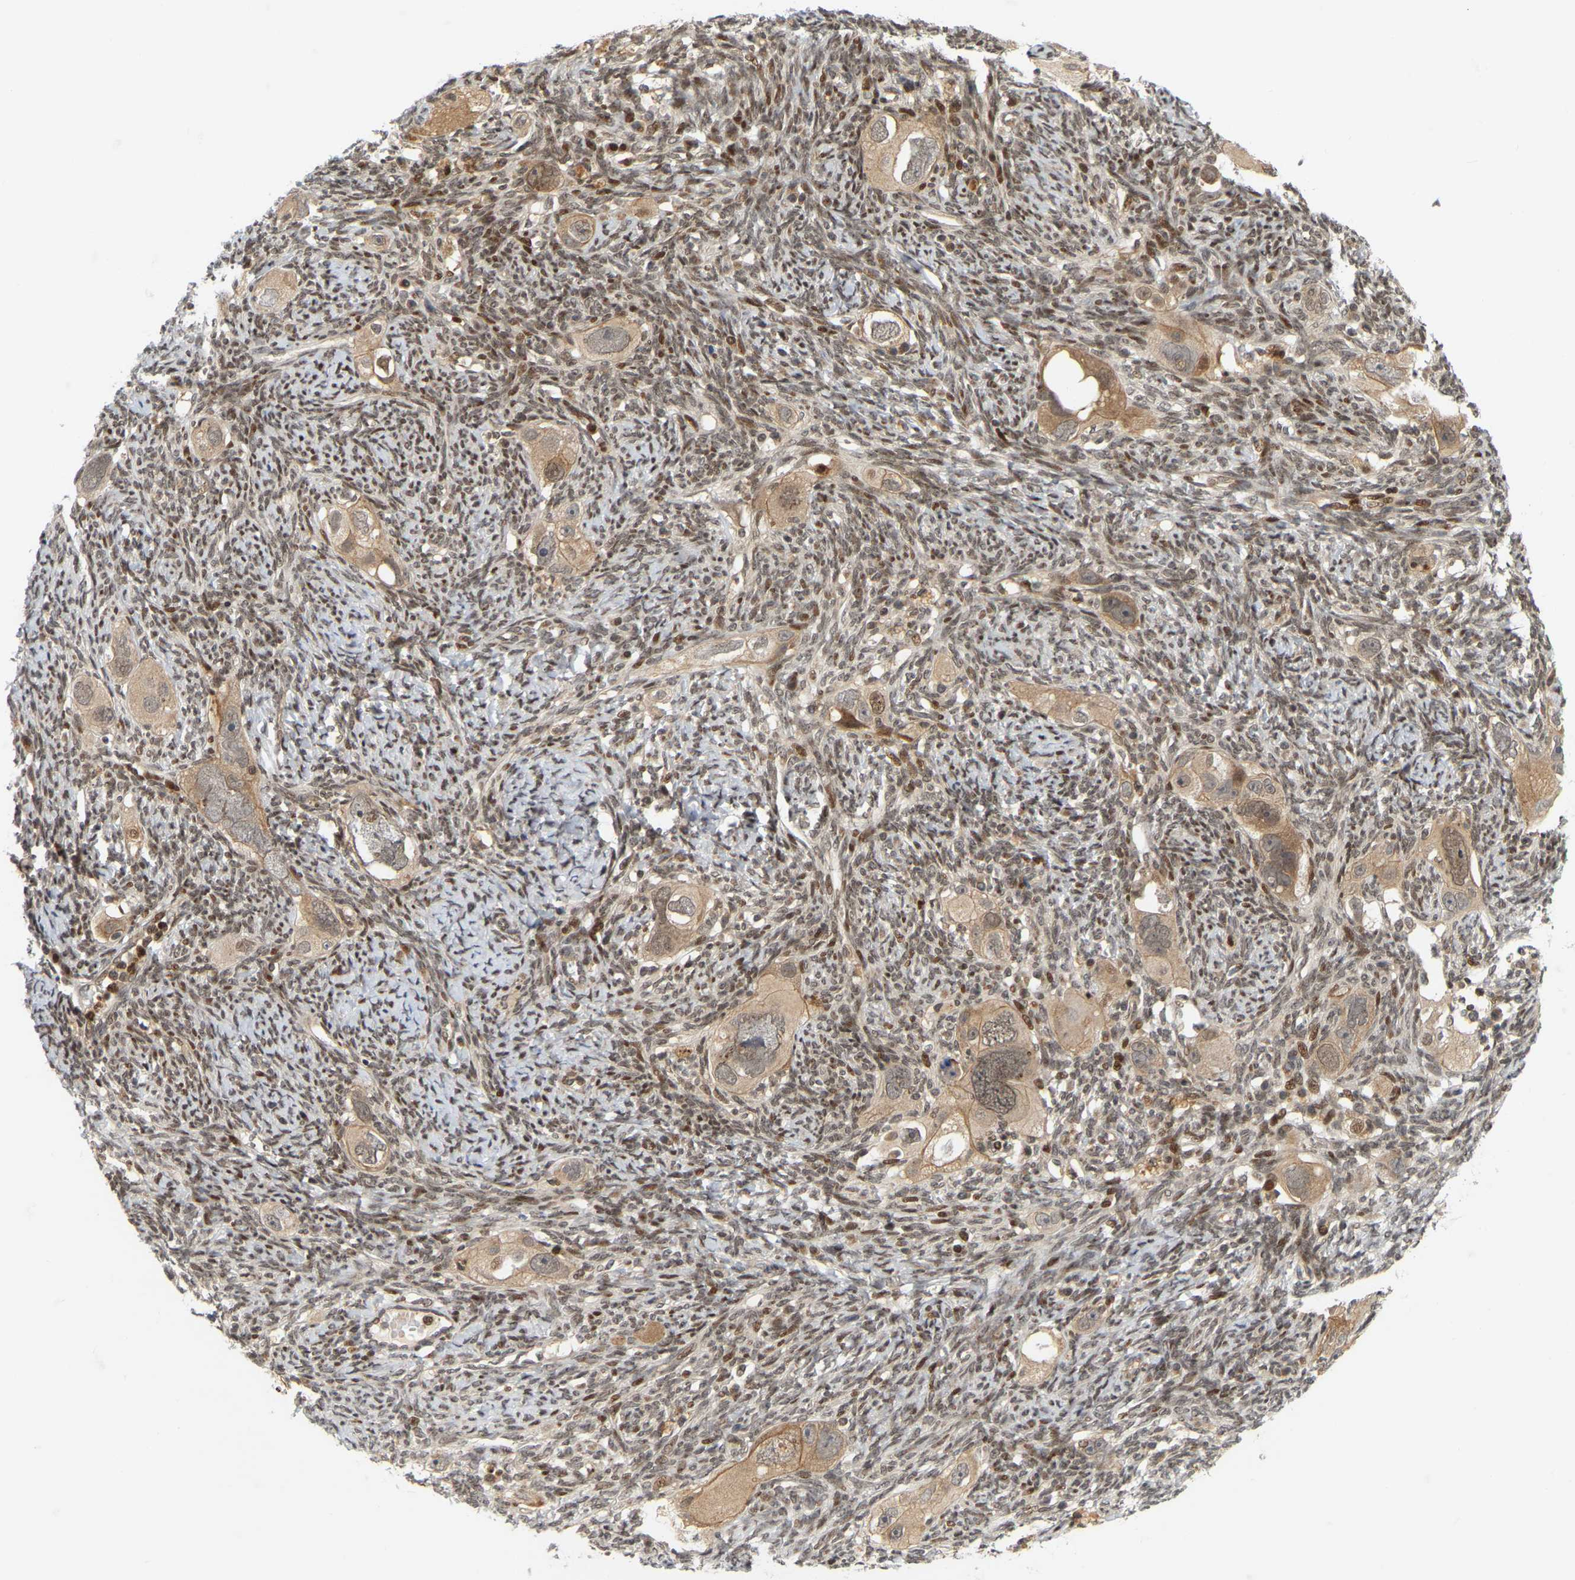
{"staining": {"intensity": "weak", "quantity": ">75%", "location": "cytoplasmic/membranous,nuclear"}, "tissue": "ovarian cancer", "cell_type": "Tumor cells", "image_type": "cancer", "snomed": [{"axis": "morphology", "description": "Normal tissue, NOS"}, {"axis": "morphology", "description": "Cystadenocarcinoma, serous, NOS"}, {"axis": "topography", "description": "Ovary"}], "caption": "A brown stain shows weak cytoplasmic/membranous and nuclear expression of a protein in ovarian serous cystadenocarcinoma tumor cells.", "gene": "NFE2L2", "patient": {"sex": "female", "age": 62}}